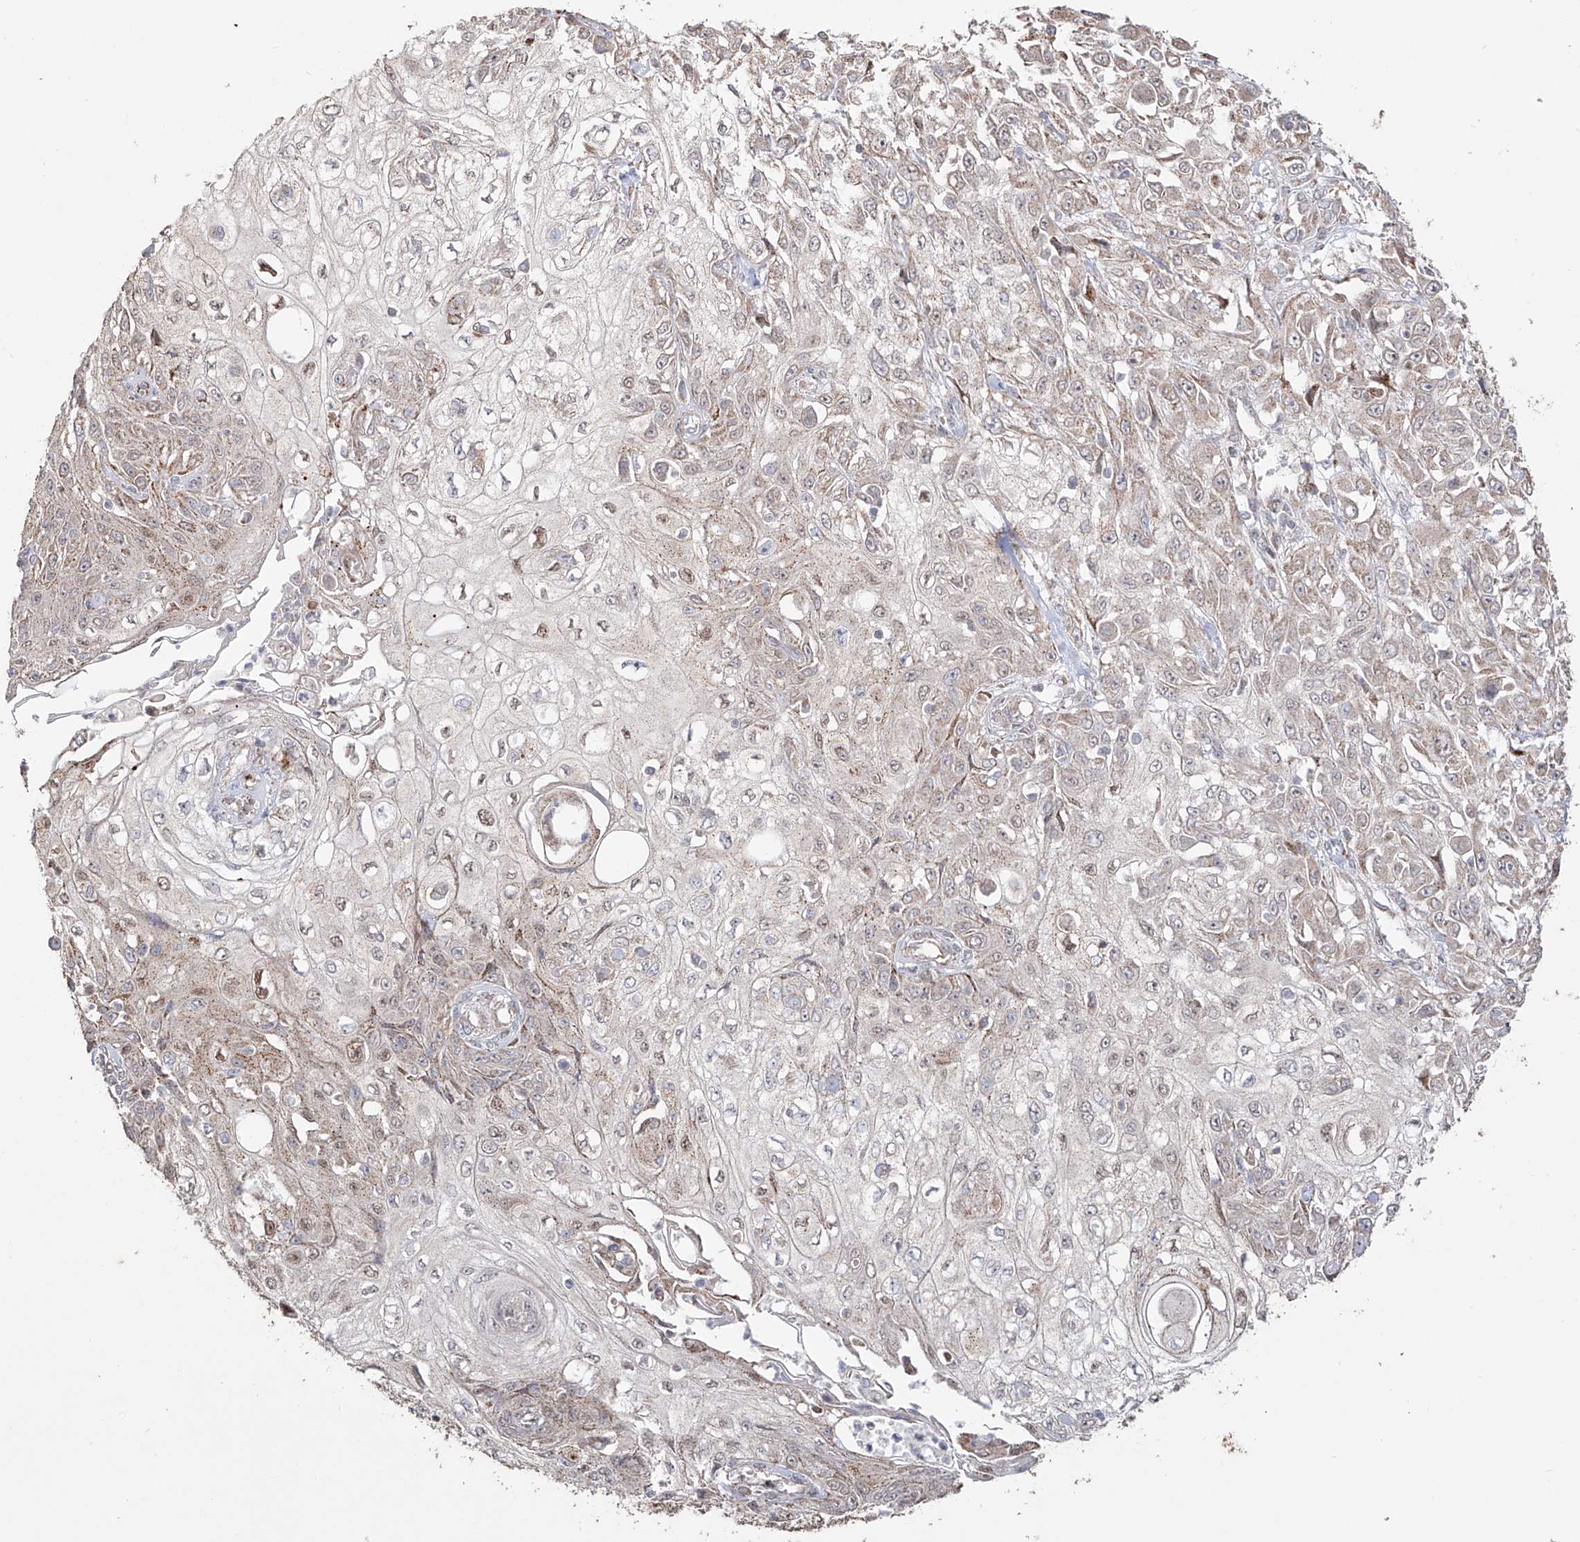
{"staining": {"intensity": "weak", "quantity": "25%-75%", "location": "cytoplasmic/membranous"}, "tissue": "skin cancer", "cell_type": "Tumor cells", "image_type": "cancer", "snomed": [{"axis": "morphology", "description": "Squamous cell carcinoma, NOS"}, {"axis": "morphology", "description": "Squamous cell carcinoma, metastatic, NOS"}, {"axis": "topography", "description": "Skin"}, {"axis": "topography", "description": "Lymph node"}], "caption": "Protein expression analysis of skin metastatic squamous cell carcinoma reveals weak cytoplasmic/membranous staining in about 25%-75% of tumor cells.", "gene": "YKT6", "patient": {"sex": "male", "age": 75}}